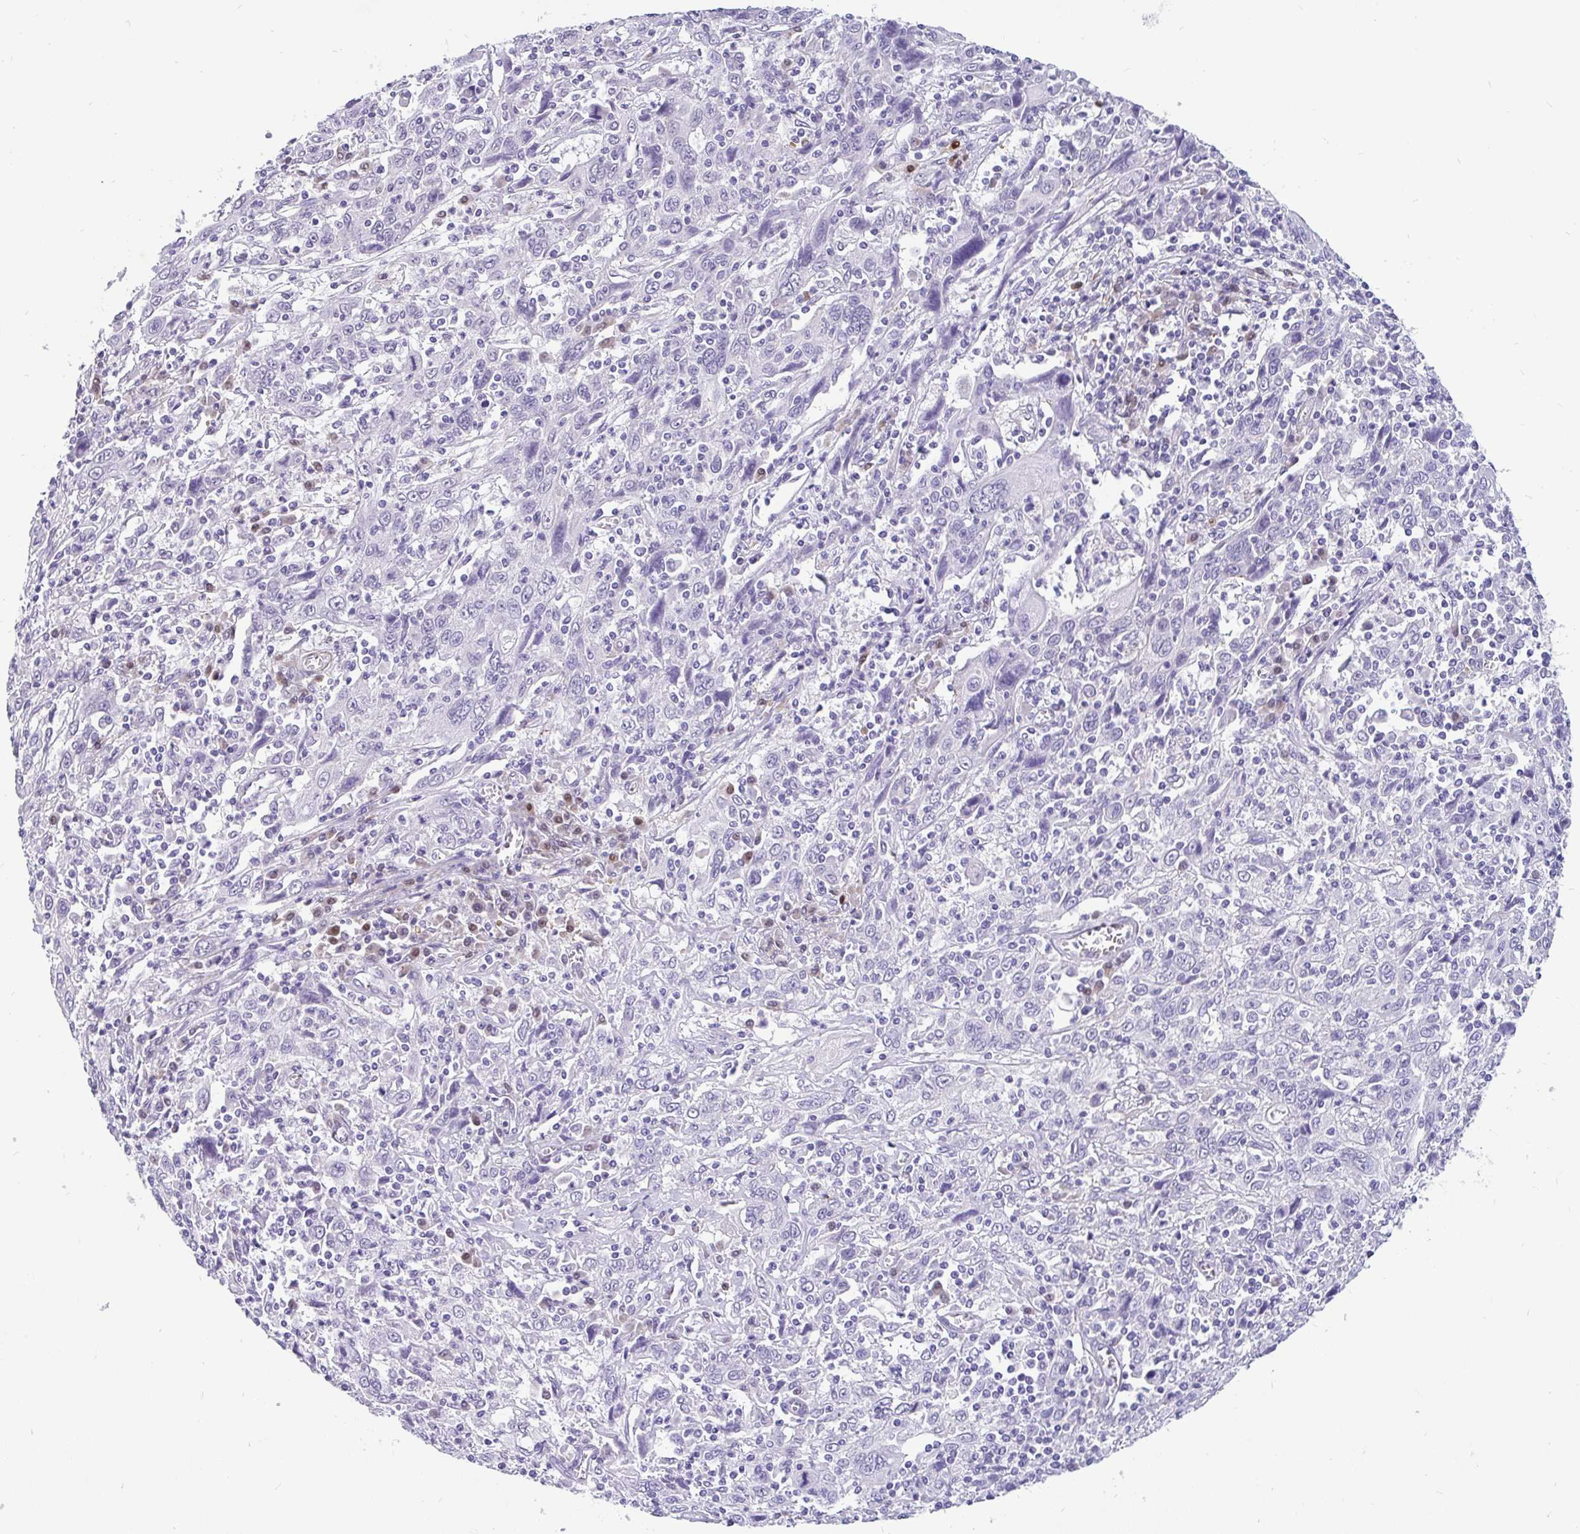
{"staining": {"intensity": "negative", "quantity": "none", "location": "none"}, "tissue": "cervical cancer", "cell_type": "Tumor cells", "image_type": "cancer", "snomed": [{"axis": "morphology", "description": "Squamous cell carcinoma, NOS"}, {"axis": "topography", "description": "Cervix"}], "caption": "The micrograph reveals no staining of tumor cells in cervical cancer (squamous cell carcinoma). (DAB (3,3'-diaminobenzidine) immunohistochemistry visualized using brightfield microscopy, high magnification).", "gene": "EML5", "patient": {"sex": "female", "age": 46}}